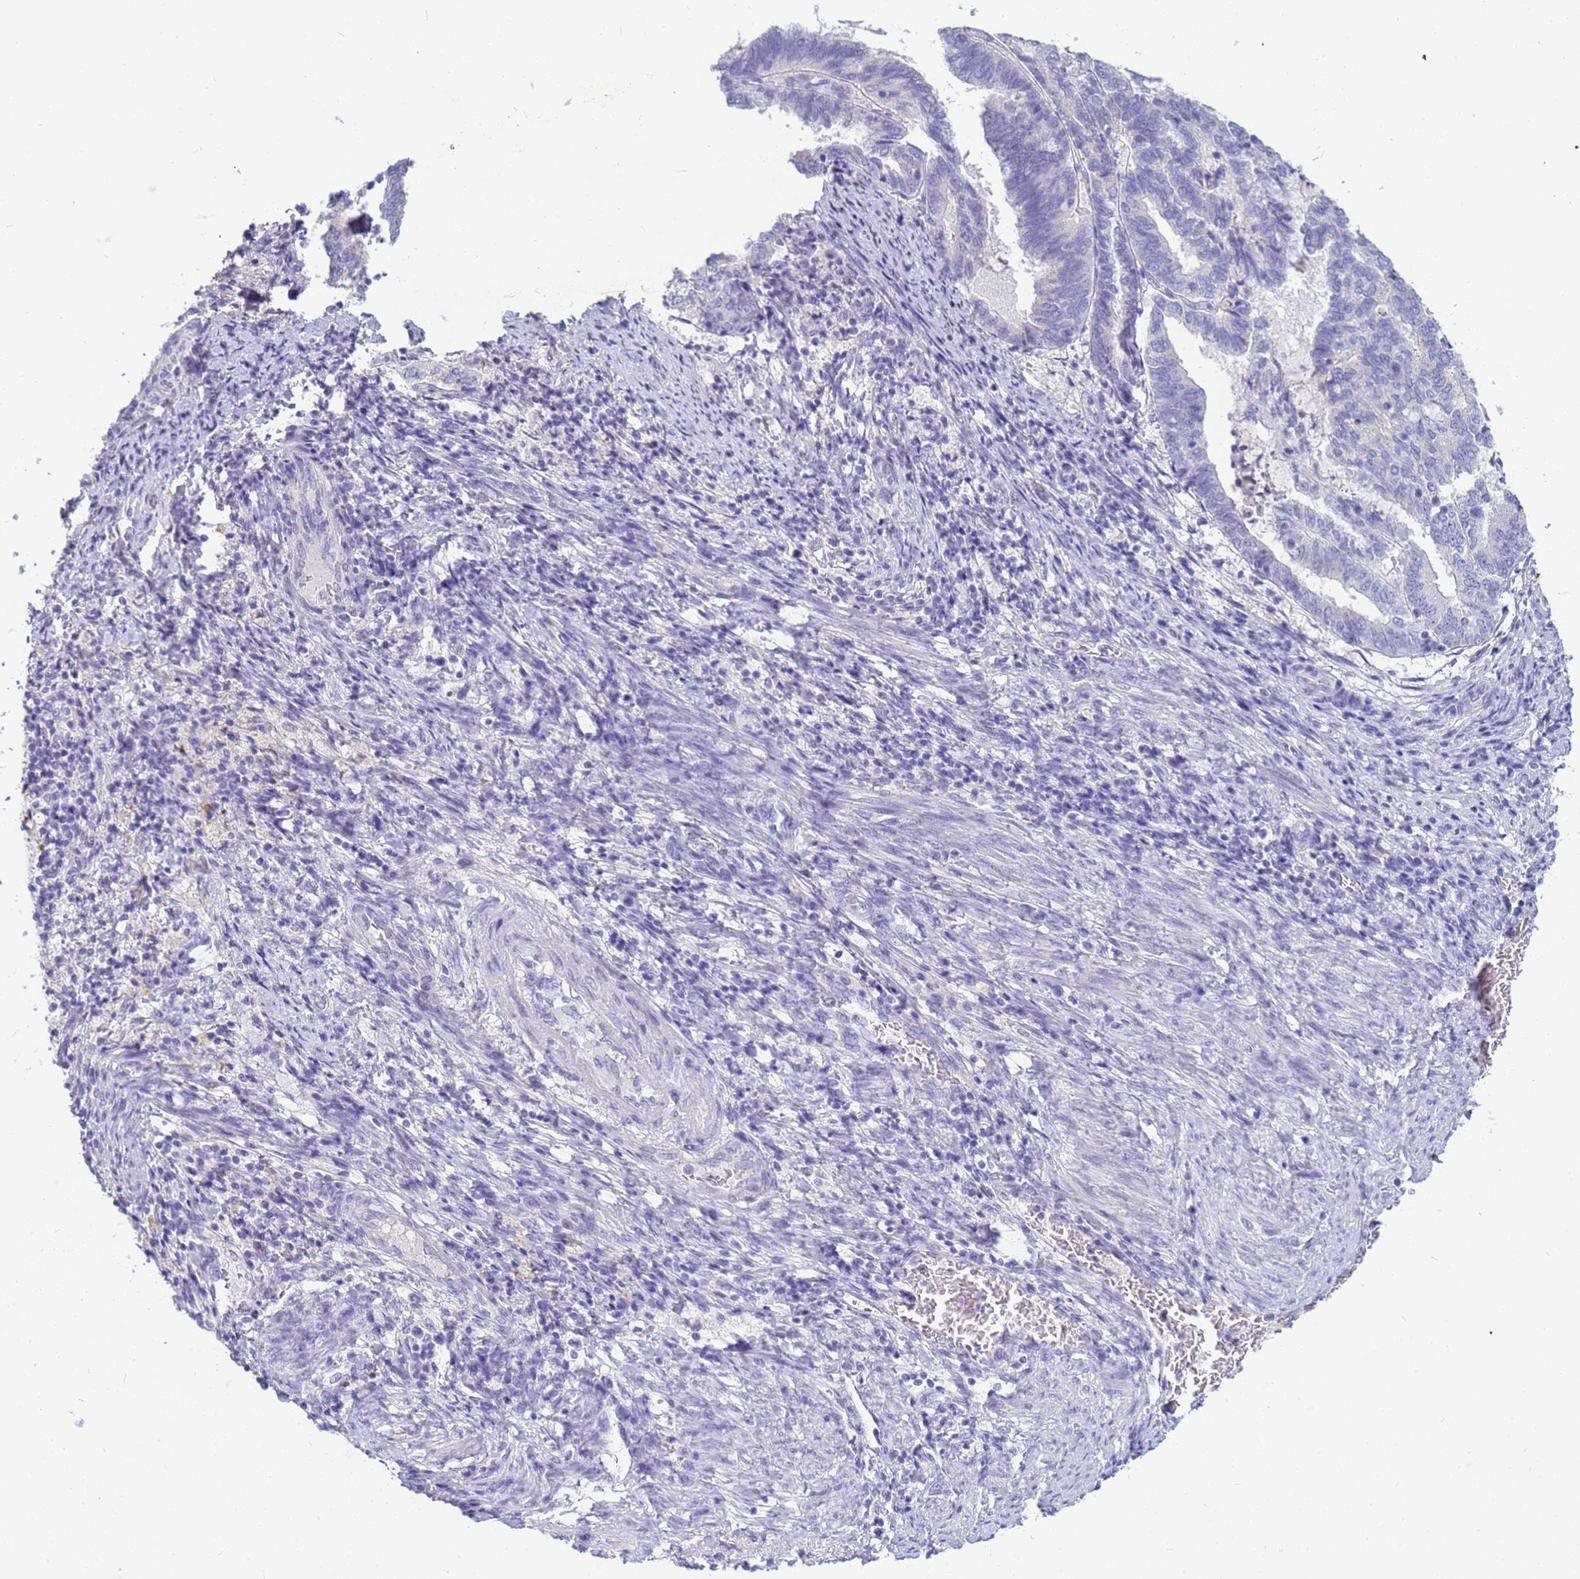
{"staining": {"intensity": "weak", "quantity": "<25%", "location": "cytoplasmic/membranous"}, "tissue": "endometrial cancer", "cell_type": "Tumor cells", "image_type": "cancer", "snomed": [{"axis": "morphology", "description": "Adenocarcinoma, NOS"}, {"axis": "topography", "description": "Endometrium"}], "caption": "This is an immunohistochemistry (IHC) photomicrograph of adenocarcinoma (endometrial). There is no staining in tumor cells.", "gene": "B3GNT8", "patient": {"sex": "female", "age": 80}}